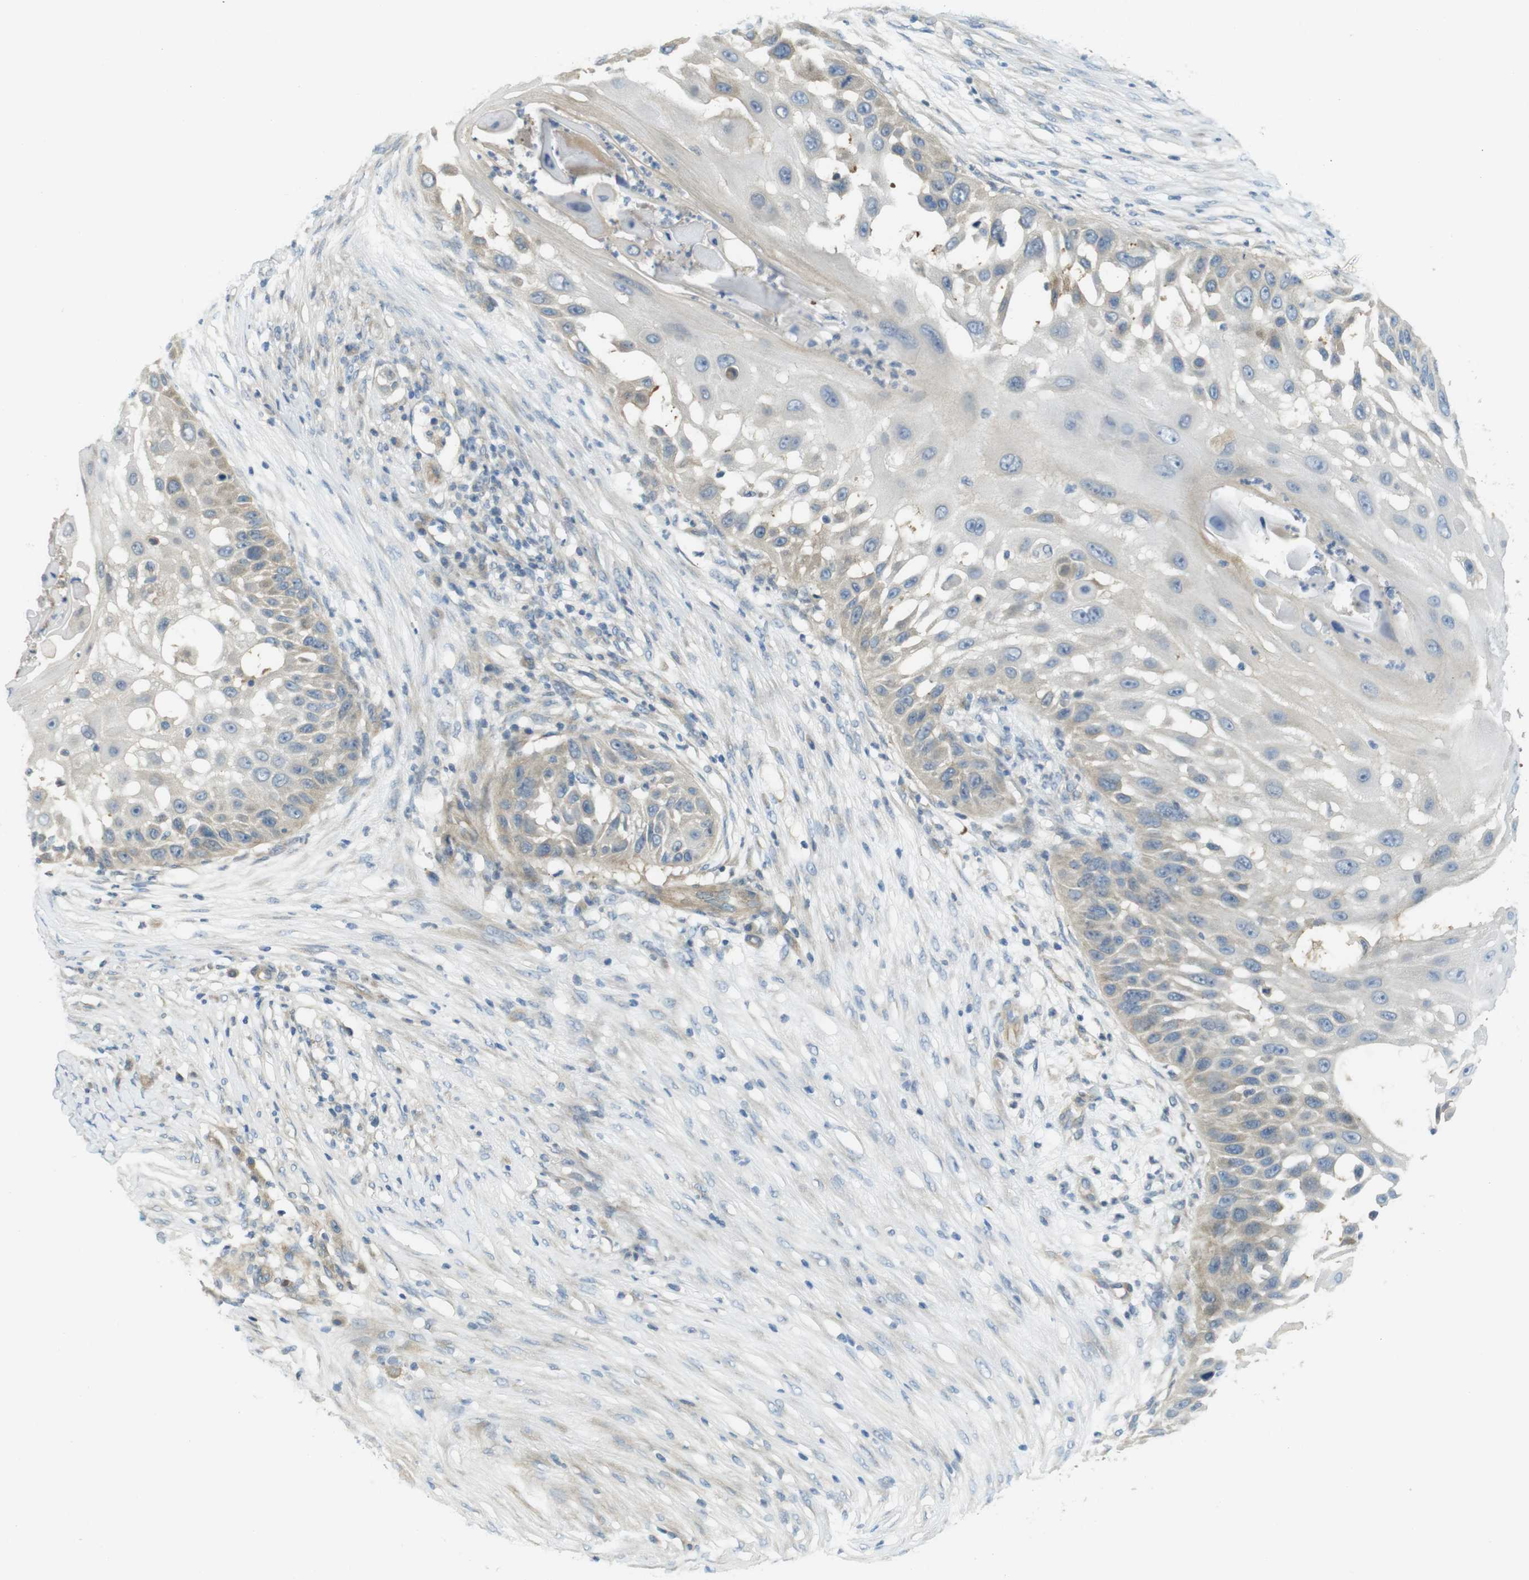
{"staining": {"intensity": "weak", "quantity": "<25%", "location": "cytoplasmic/membranous"}, "tissue": "skin cancer", "cell_type": "Tumor cells", "image_type": "cancer", "snomed": [{"axis": "morphology", "description": "Squamous cell carcinoma, NOS"}, {"axis": "topography", "description": "Skin"}], "caption": "The histopathology image shows no staining of tumor cells in skin cancer (squamous cell carcinoma).", "gene": "ABHD15", "patient": {"sex": "female", "age": 44}}